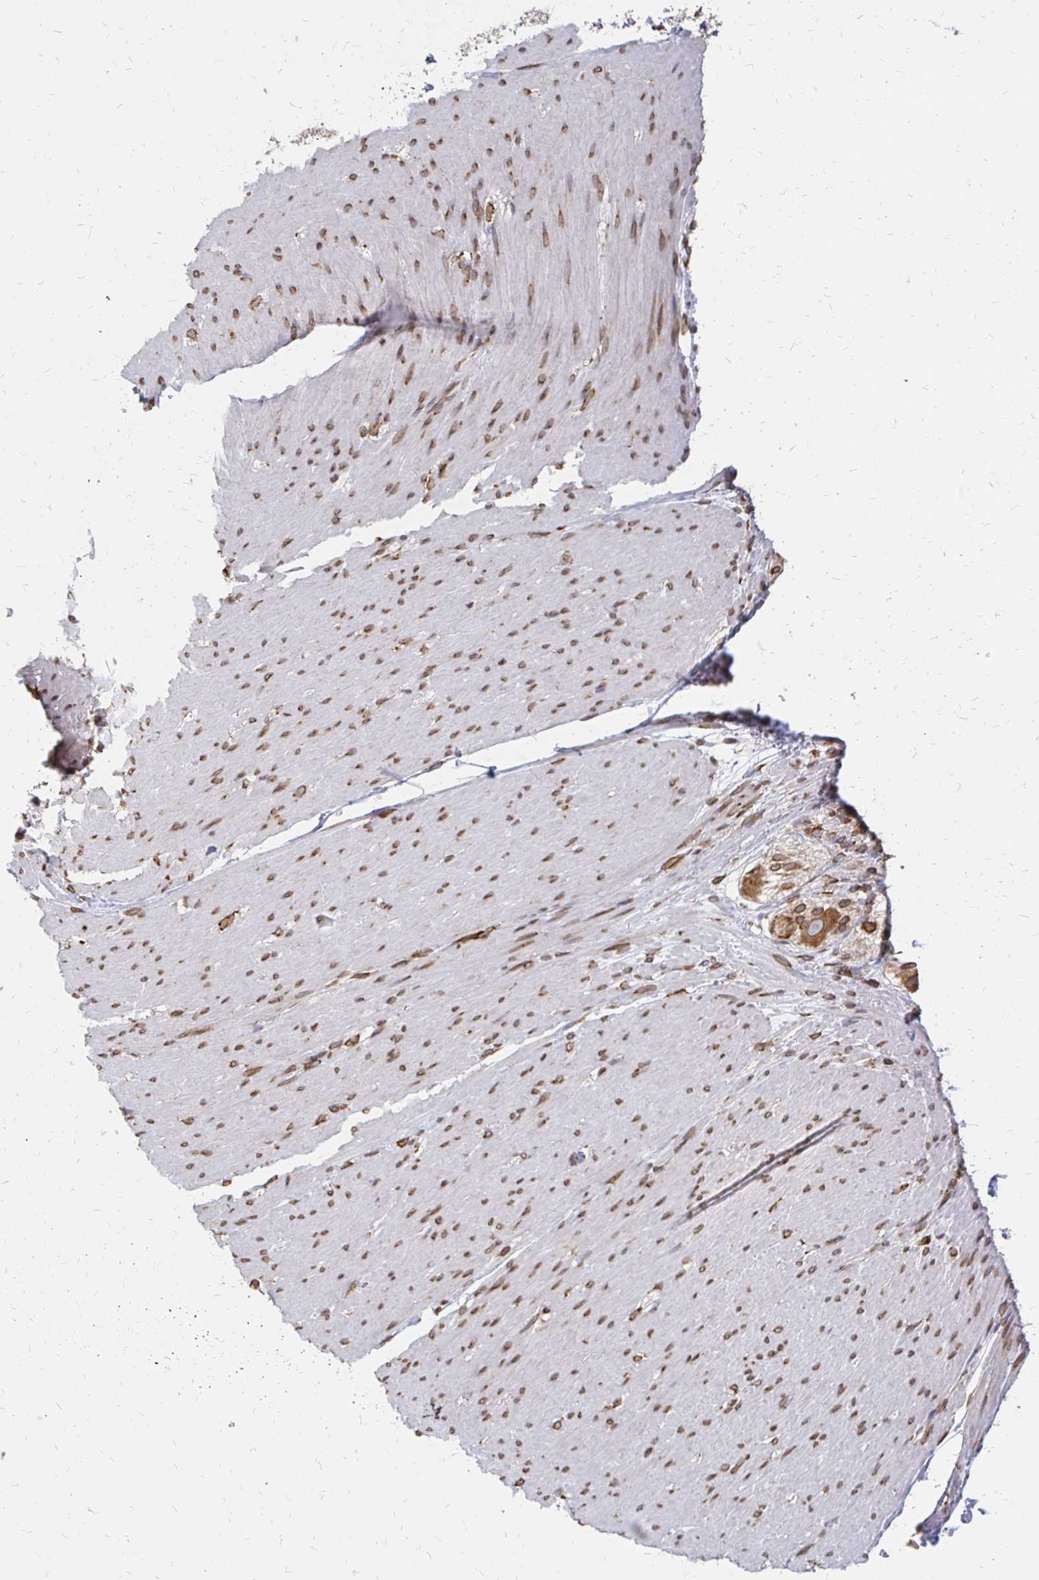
{"staining": {"intensity": "moderate", "quantity": ">75%", "location": "cytoplasmic/membranous,nuclear"}, "tissue": "smooth muscle", "cell_type": "Smooth muscle cells", "image_type": "normal", "snomed": [{"axis": "morphology", "description": "Normal tissue, NOS"}, {"axis": "topography", "description": "Smooth muscle"}, {"axis": "topography", "description": "Rectum"}], "caption": "Protein staining demonstrates moderate cytoplasmic/membranous,nuclear positivity in approximately >75% of smooth muscle cells in unremarkable smooth muscle. (DAB IHC with brightfield microscopy, high magnification).", "gene": "PELI3", "patient": {"sex": "male", "age": 53}}